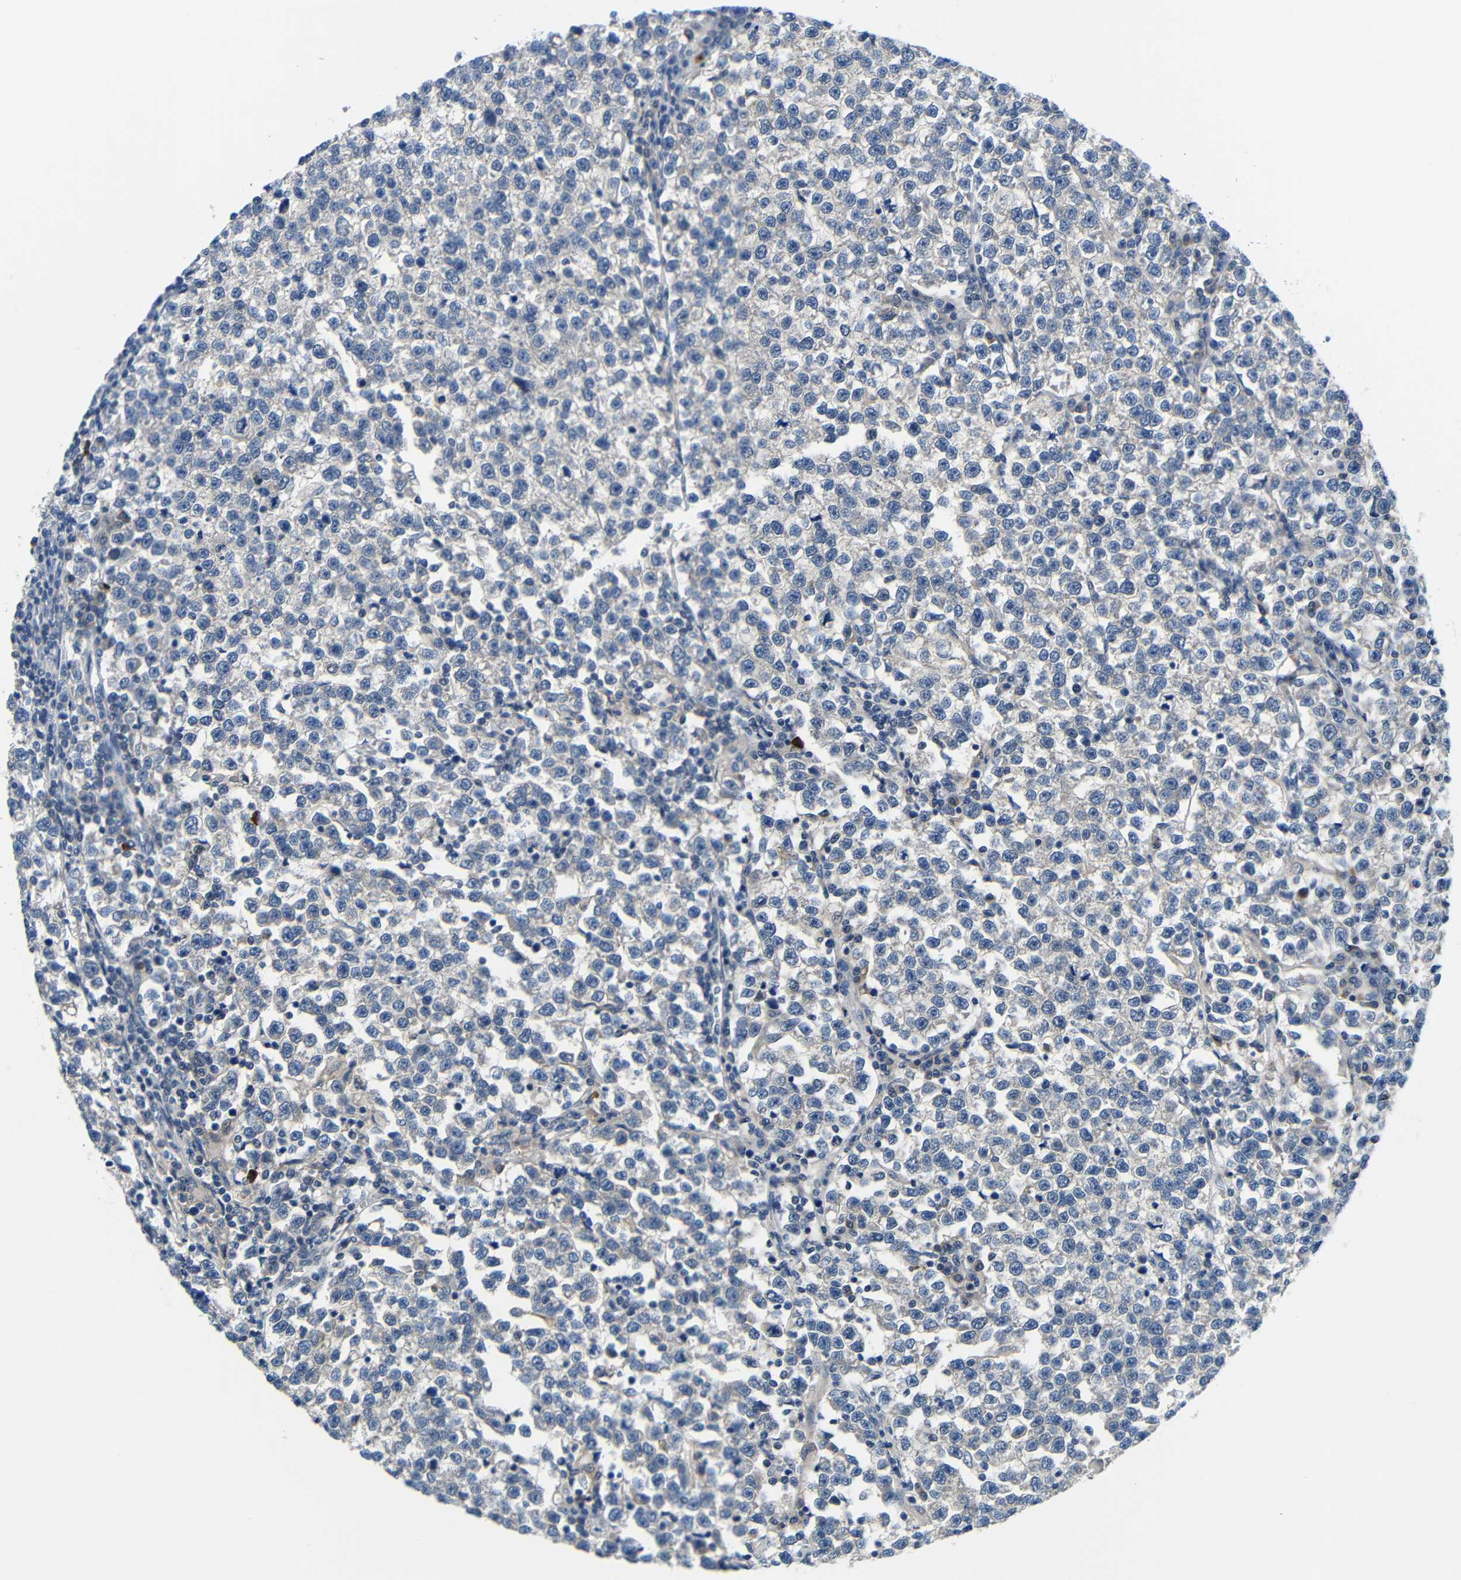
{"staining": {"intensity": "negative", "quantity": "none", "location": "none"}, "tissue": "testis cancer", "cell_type": "Tumor cells", "image_type": "cancer", "snomed": [{"axis": "morphology", "description": "Normal tissue, NOS"}, {"axis": "morphology", "description": "Seminoma, NOS"}, {"axis": "topography", "description": "Testis"}], "caption": "Testis cancer was stained to show a protein in brown. There is no significant expression in tumor cells.", "gene": "NEGR1", "patient": {"sex": "male", "age": 43}}